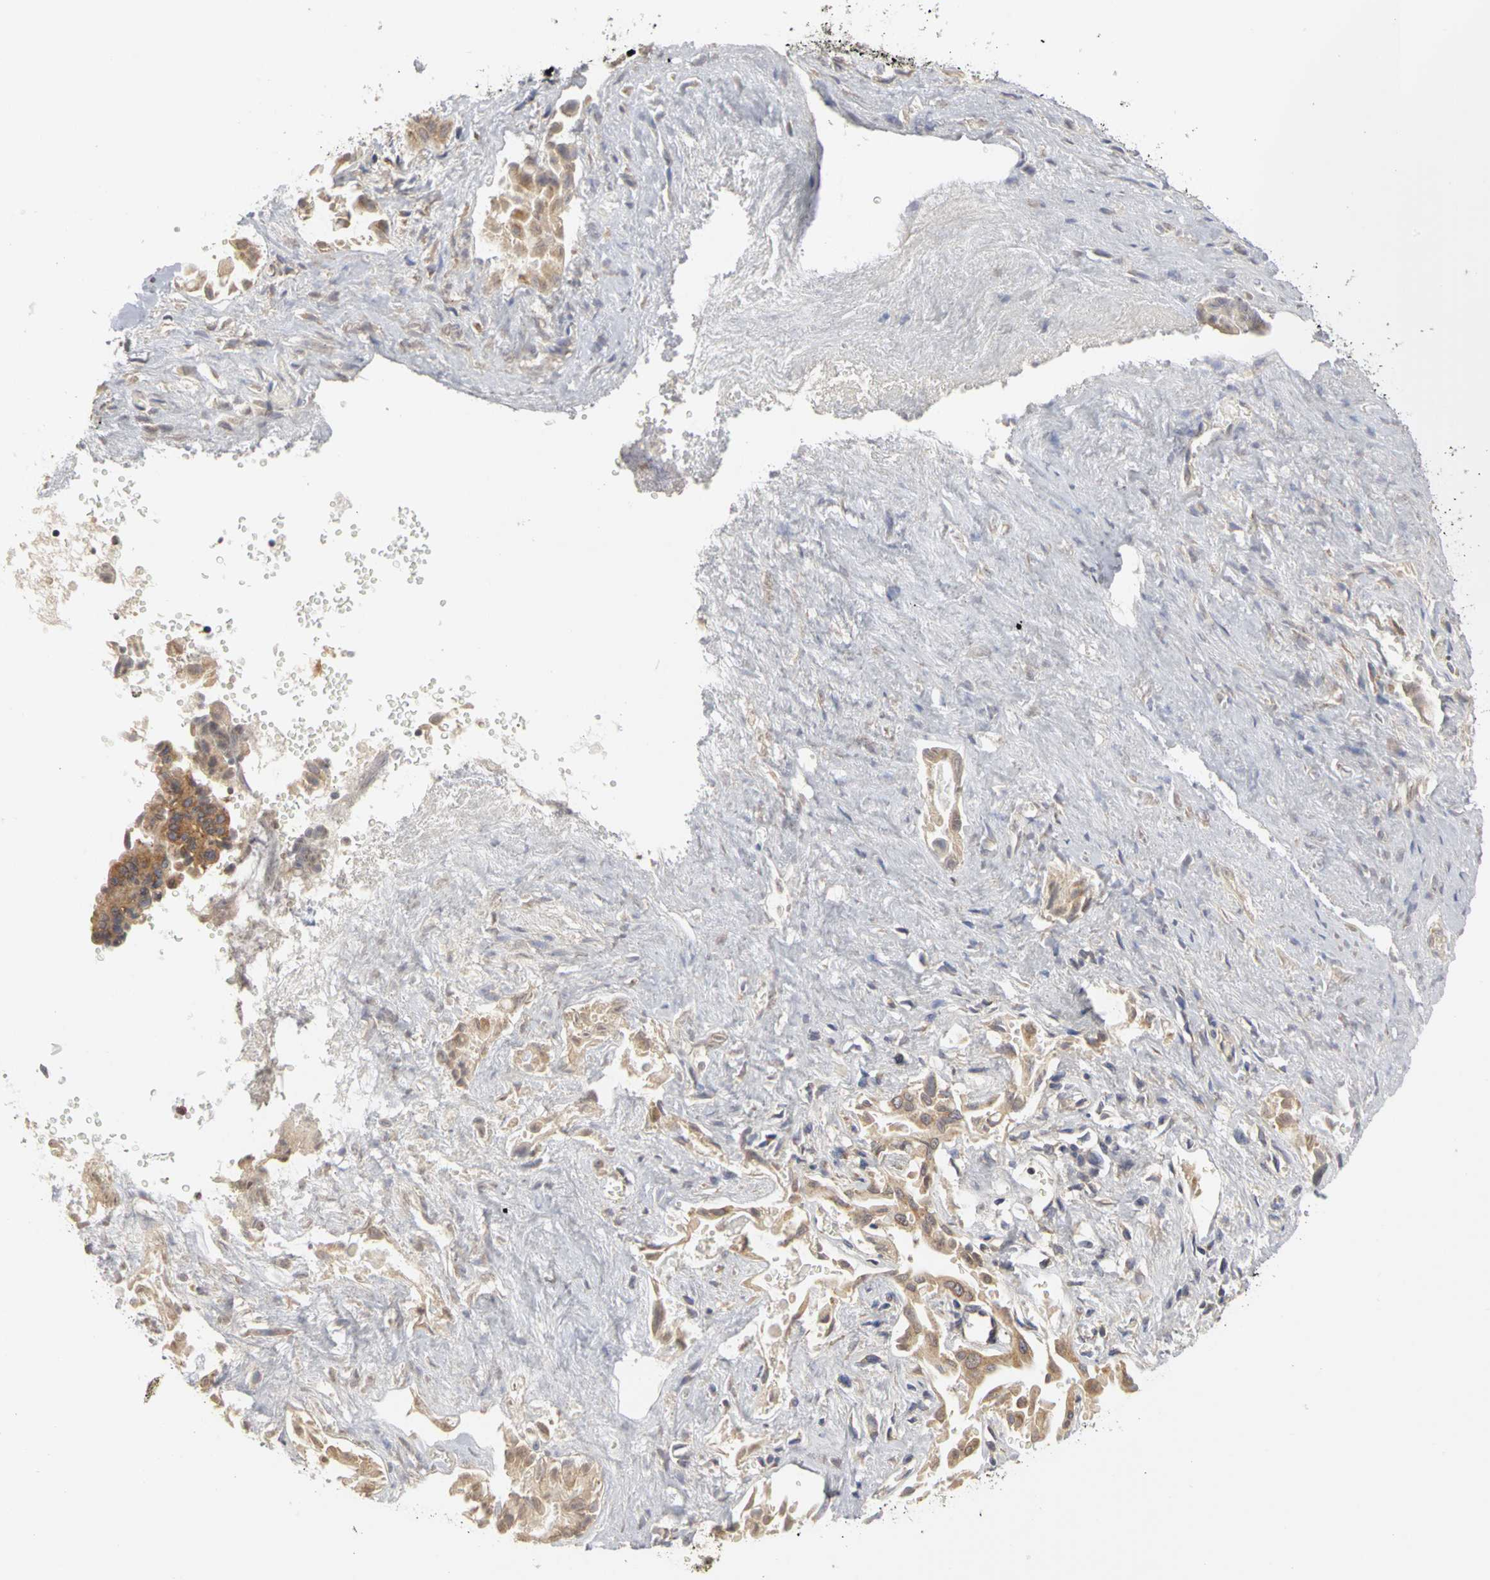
{"staining": {"intensity": "weak", "quantity": ">75%", "location": "cytoplasmic/membranous"}, "tissue": "liver cancer", "cell_type": "Tumor cells", "image_type": "cancer", "snomed": [{"axis": "morphology", "description": "Cholangiocarcinoma"}, {"axis": "topography", "description": "Liver"}], "caption": "Immunohistochemistry (IHC) of liver cholangiocarcinoma shows low levels of weak cytoplasmic/membranous staining in approximately >75% of tumor cells.", "gene": "IRAK1", "patient": {"sex": "male", "age": 58}}